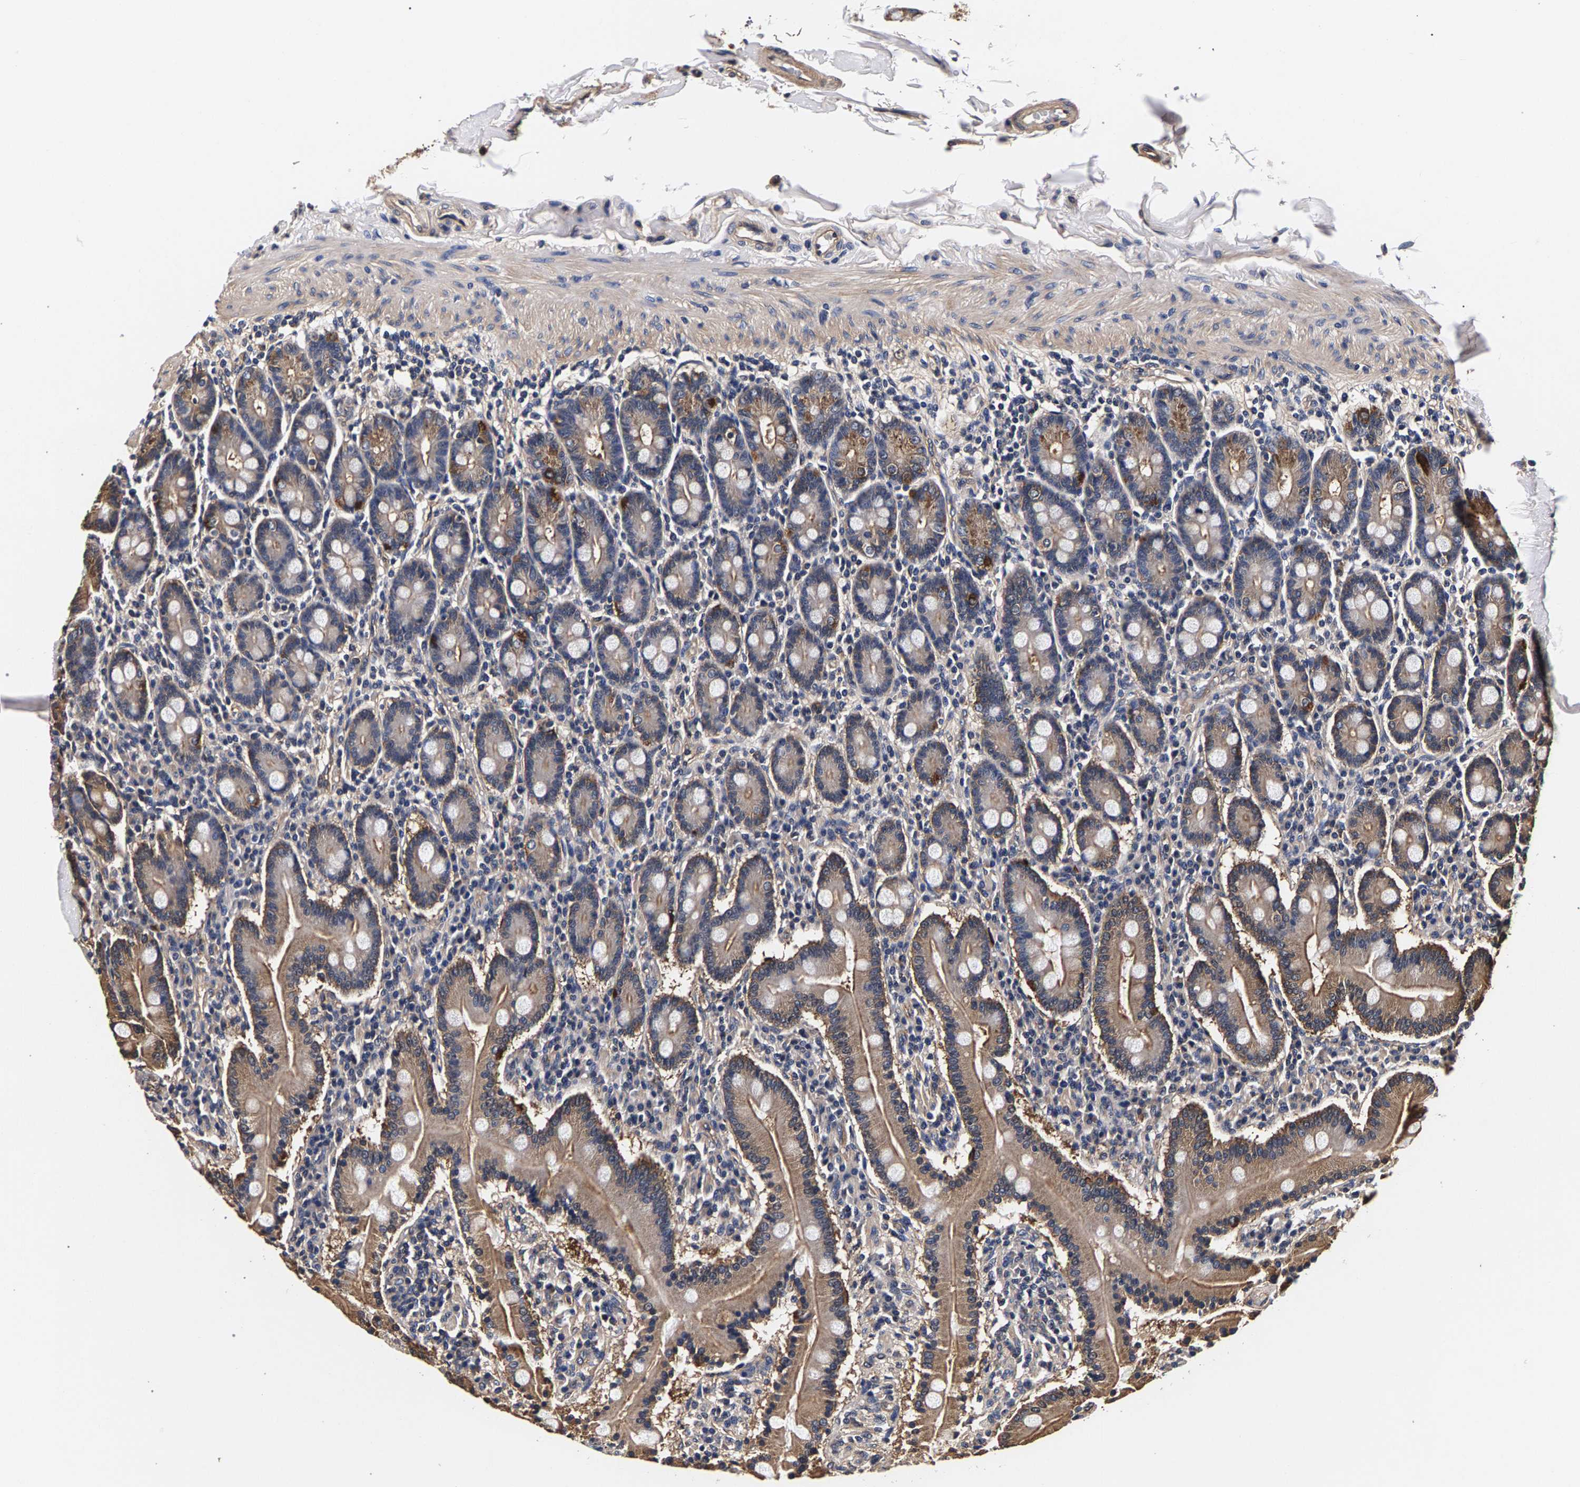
{"staining": {"intensity": "moderate", "quantity": ">75%", "location": "cytoplasmic/membranous"}, "tissue": "duodenum", "cell_type": "Glandular cells", "image_type": "normal", "snomed": [{"axis": "morphology", "description": "Normal tissue, NOS"}, {"axis": "topography", "description": "Duodenum"}], "caption": "A histopathology image showing moderate cytoplasmic/membranous positivity in approximately >75% of glandular cells in unremarkable duodenum, as visualized by brown immunohistochemical staining.", "gene": "MARCHF7", "patient": {"sex": "male", "age": 50}}